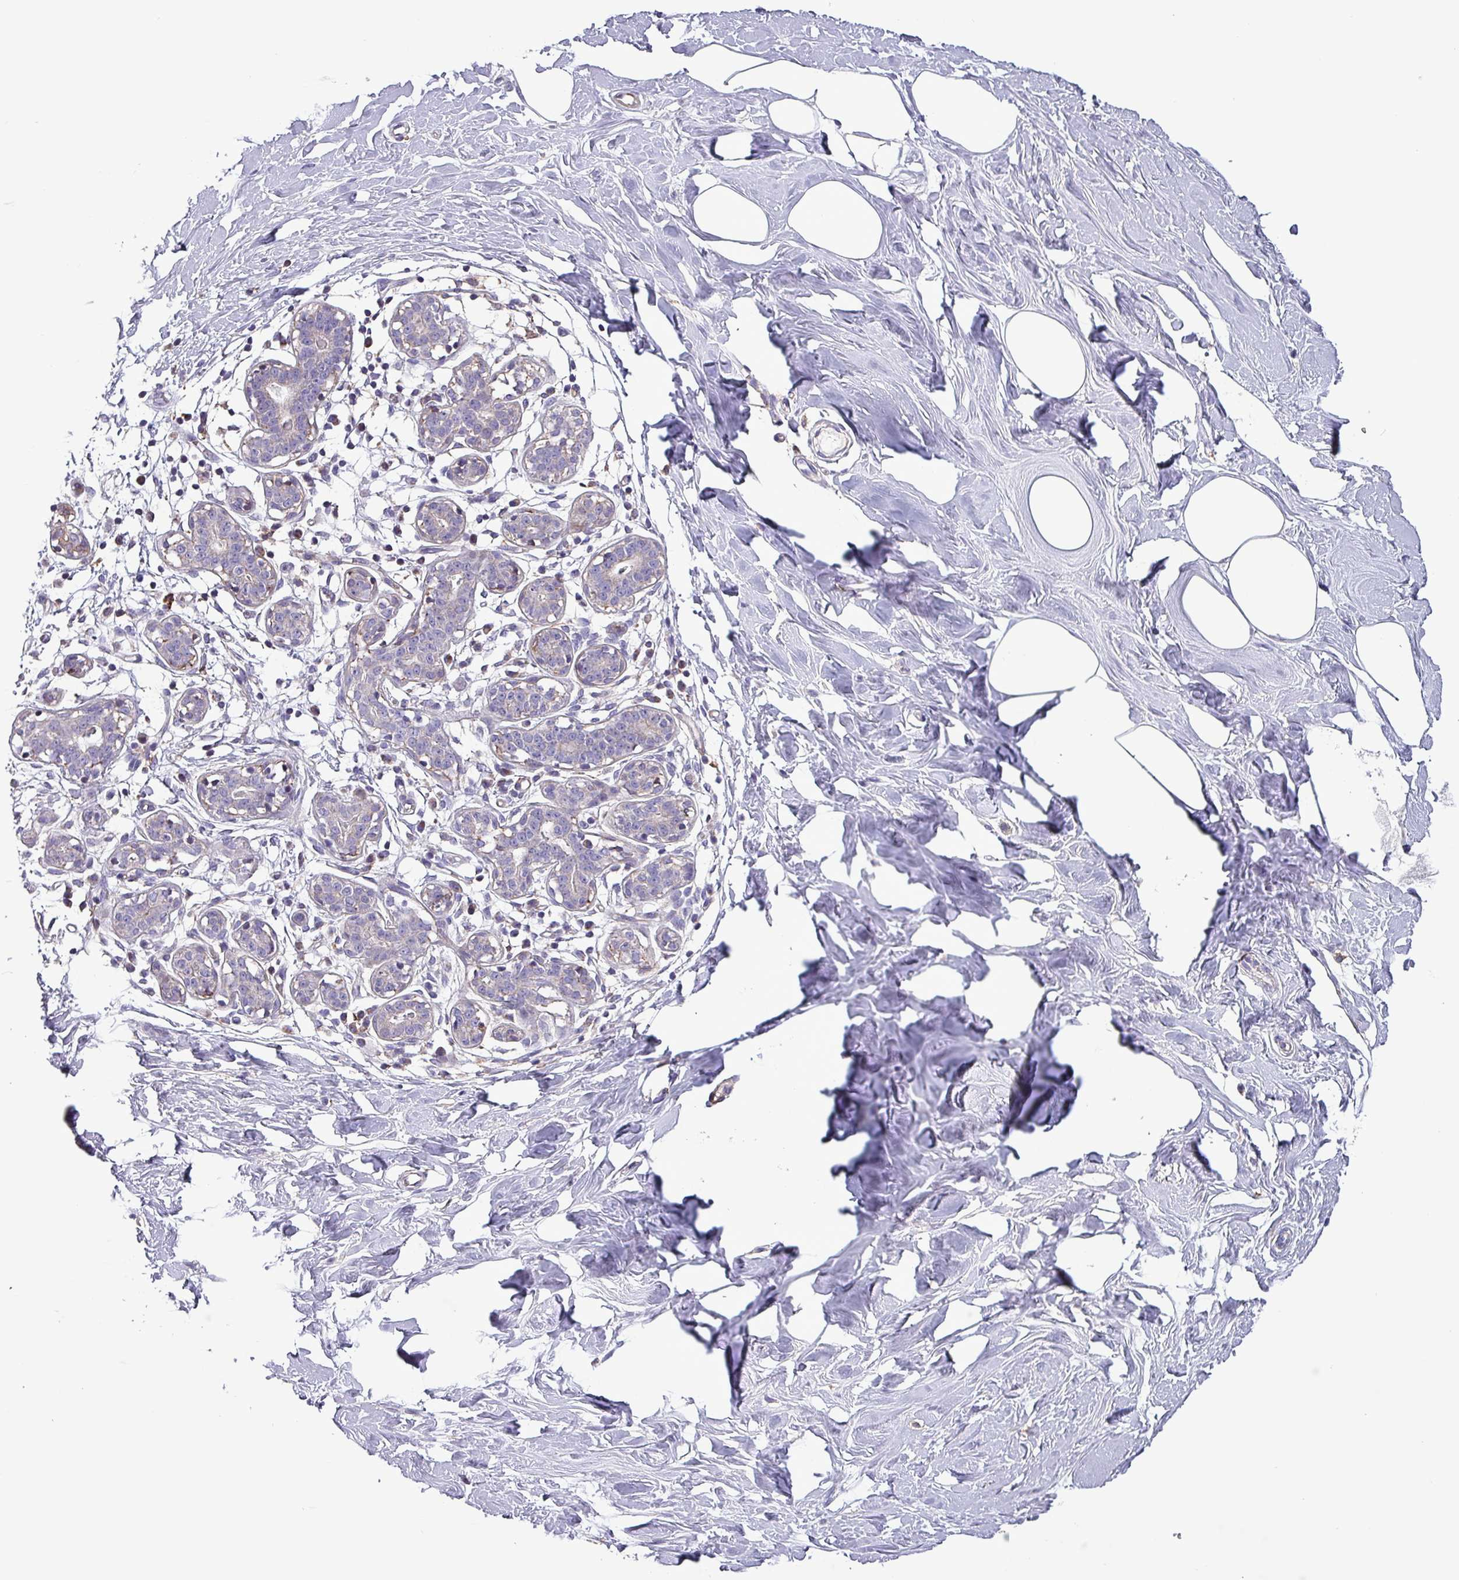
{"staining": {"intensity": "negative", "quantity": "none", "location": "none"}, "tissue": "breast", "cell_type": "Adipocytes", "image_type": "normal", "snomed": [{"axis": "morphology", "description": "Normal tissue, NOS"}, {"axis": "topography", "description": "Breast"}], "caption": "This is an immunohistochemistry histopathology image of normal human breast. There is no expression in adipocytes.", "gene": "SCIN", "patient": {"sex": "female", "age": 27}}